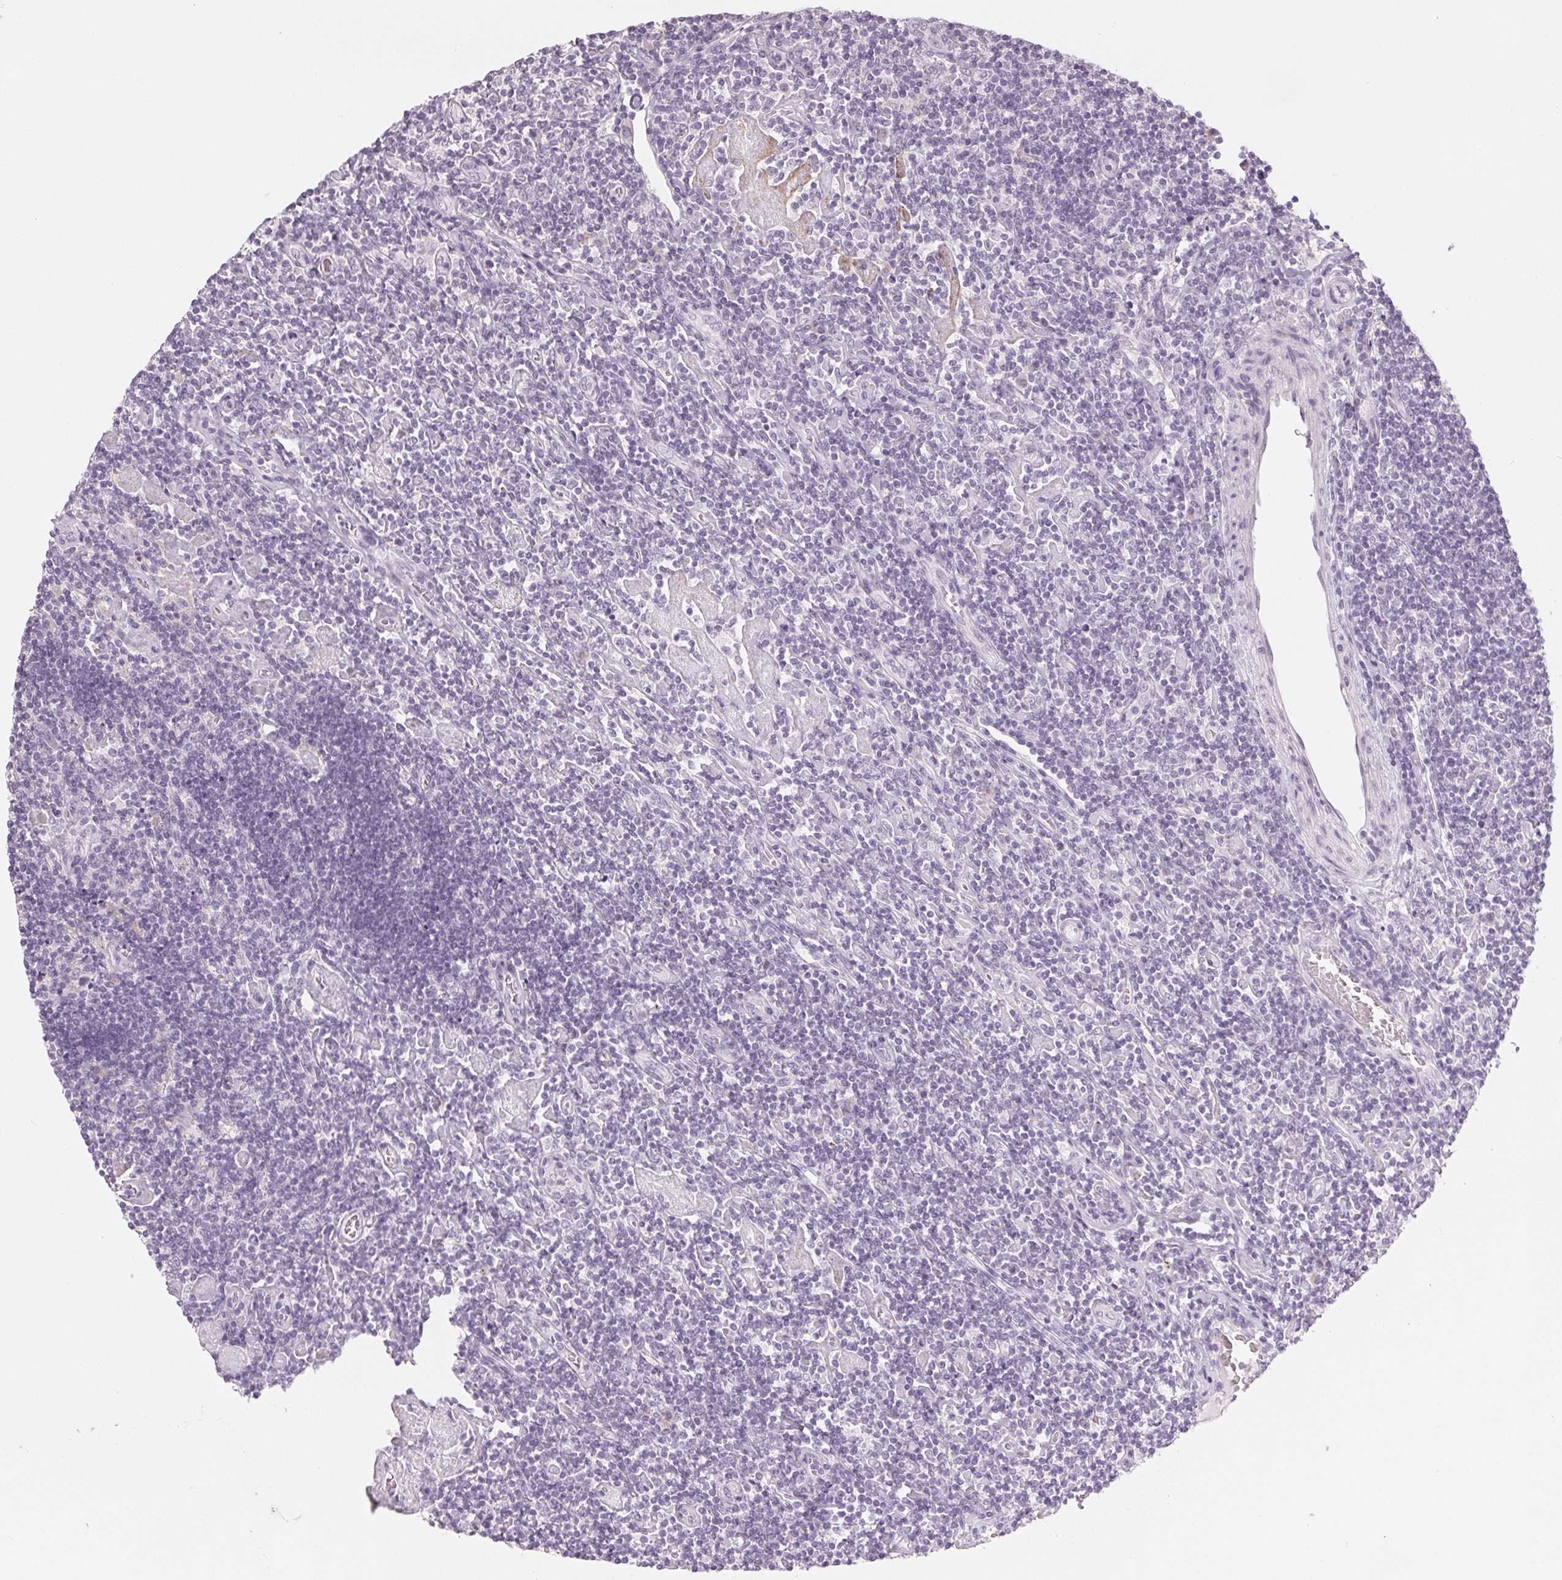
{"staining": {"intensity": "negative", "quantity": "none", "location": "none"}, "tissue": "lymphoma", "cell_type": "Tumor cells", "image_type": "cancer", "snomed": [{"axis": "morphology", "description": "Hodgkin's disease, NOS"}, {"axis": "topography", "description": "Lymph node"}], "caption": "The image reveals no staining of tumor cells in Hodgkin's disease. Brightfield microscopy of immunohistochemistry (IHC) stained with DAB (brown) and hematoxylin (blue), captured at high magnification.", "gene": "DNAJC6", "patient": {"sex": "male", "age": 40}}